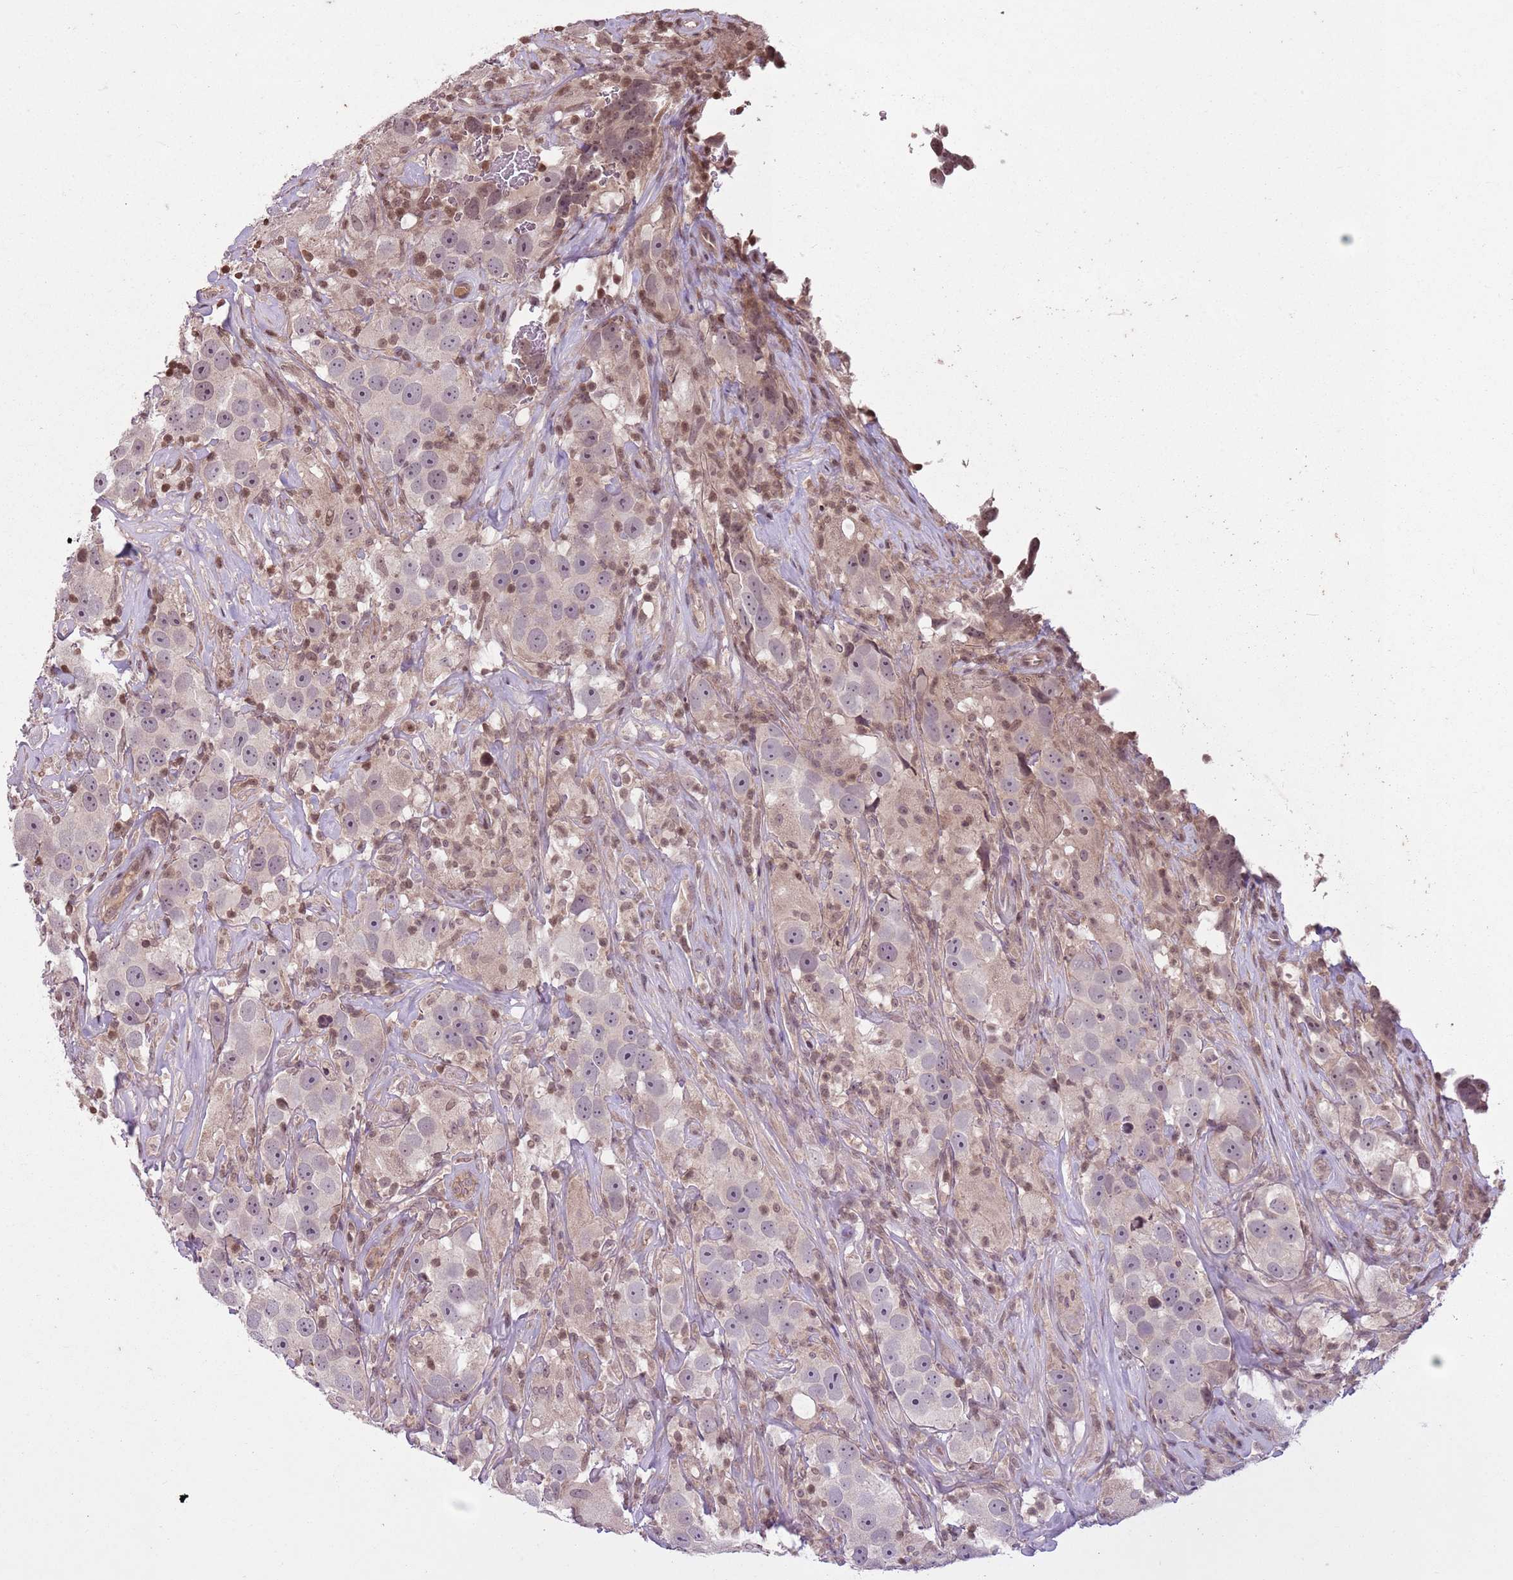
{"staining": {"intensity": "weak", "quantity": "<25%", "location": "cytoplasmic/membranous"}, "tissue": "testis cancer", "cell_type": "Tumor cells", "image_type": "cancer", "snomed": [{"axis": "morphology", "description": "Seminoma, NOS"}, {"axis": "topography", "description": "Testis"}], "caption": "Tumor cells show no significant expression in testis cancer. (Immunohistochemistry, brightfield microscopy, high magnification).", "gene": "CAPN9", "patient": {"sex": "male", "age": 49}}